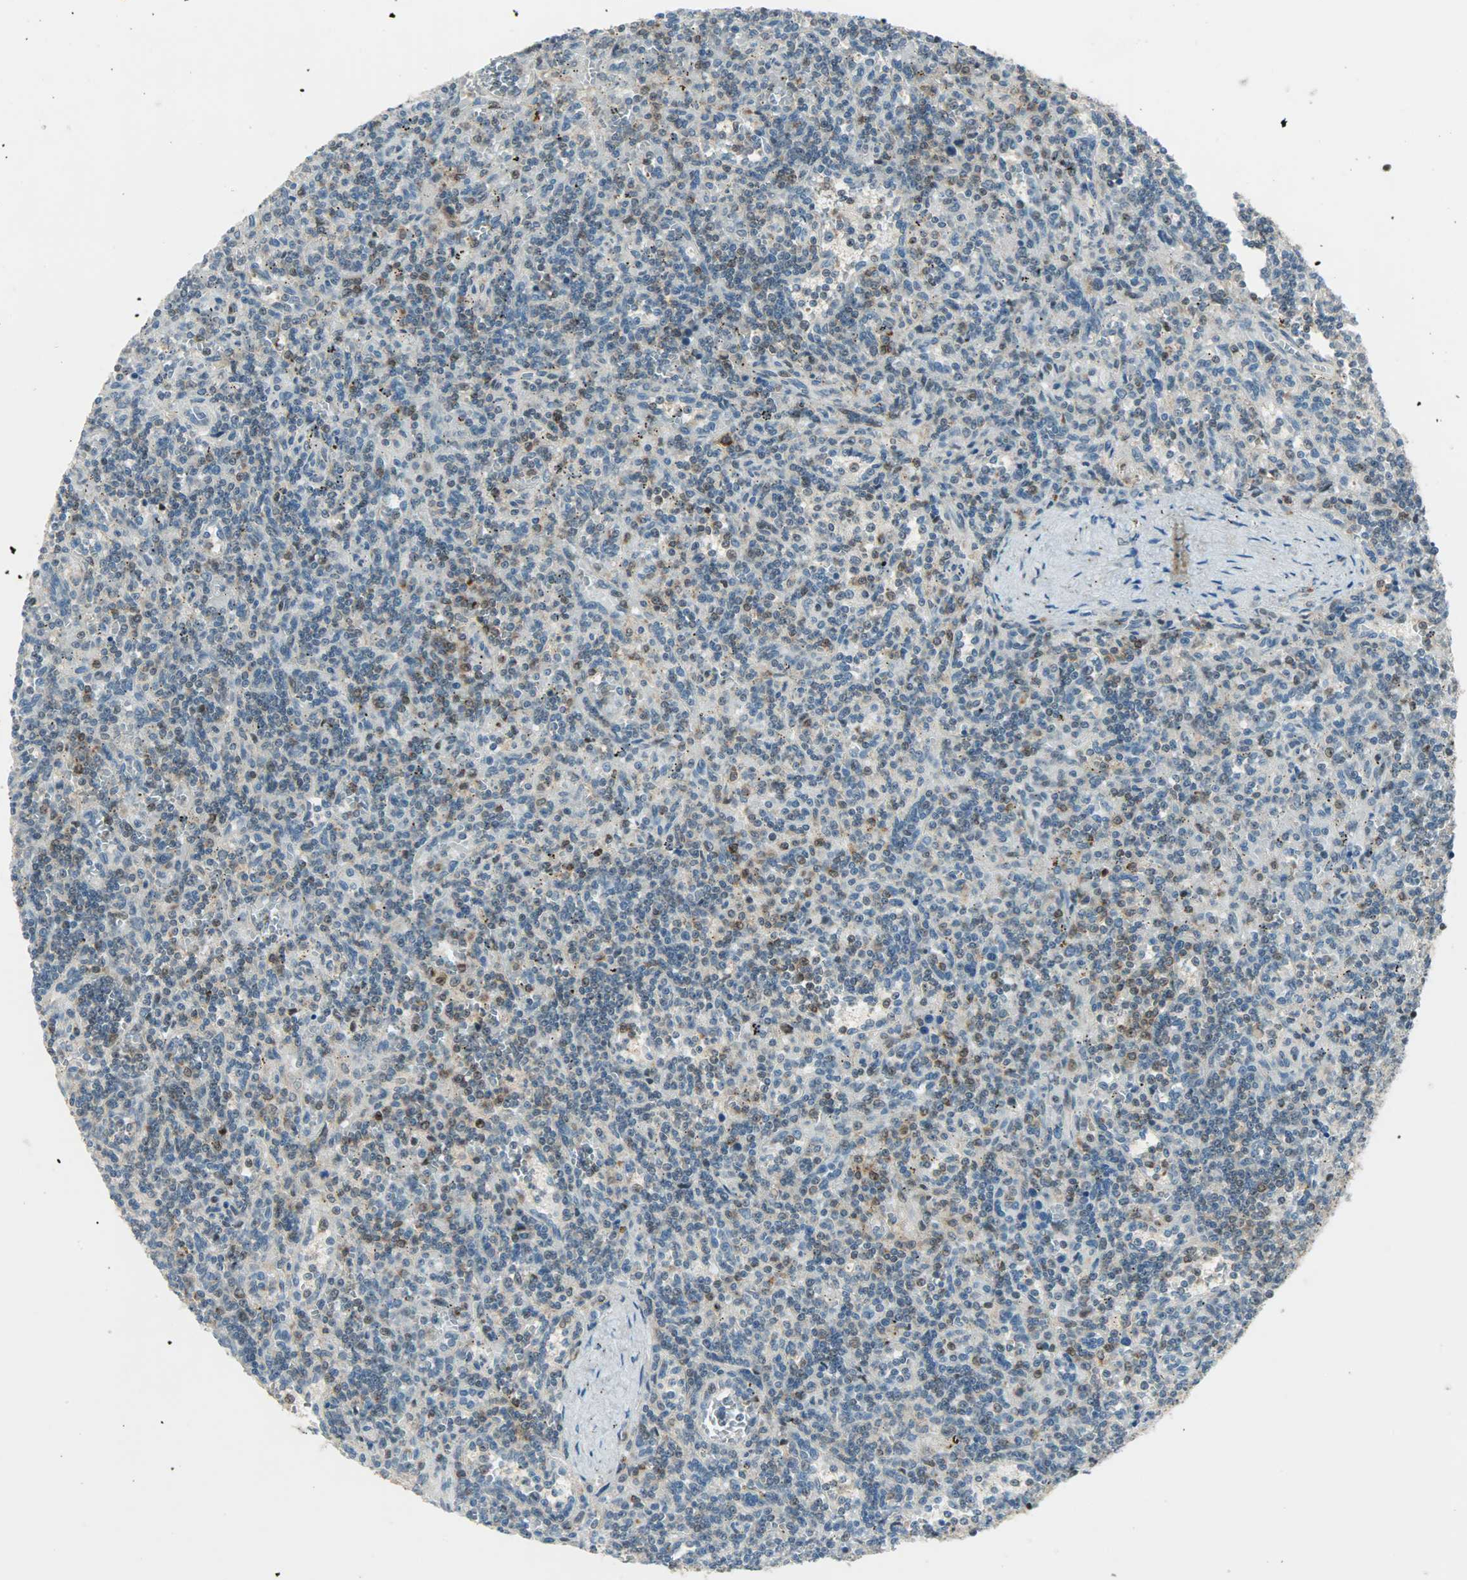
{"staining": {"intensity": "moderate", "quantity": "25%-75%", "location": "cytoplasmic/membranous,nuclear"}, "tissue": "lymphoma", "cell_type": "Tumor cells", "image_type": "cancer", "snomed": [{"axis": "morphology", "description": "Malignant lymphoma, non-Hodgkin's type, Low grade"}, {"axis": "topography", "description": "Spleen"}], "caption": "Tumor cells display moderate cytoplasmic/membranous and nuclear staining in approximately 25%-75% of cells in malignant lymphoma, non-Hodgkin's type (low-grade).", "gene": "IL15", "patient": {"sex": "male", "age": 73}}